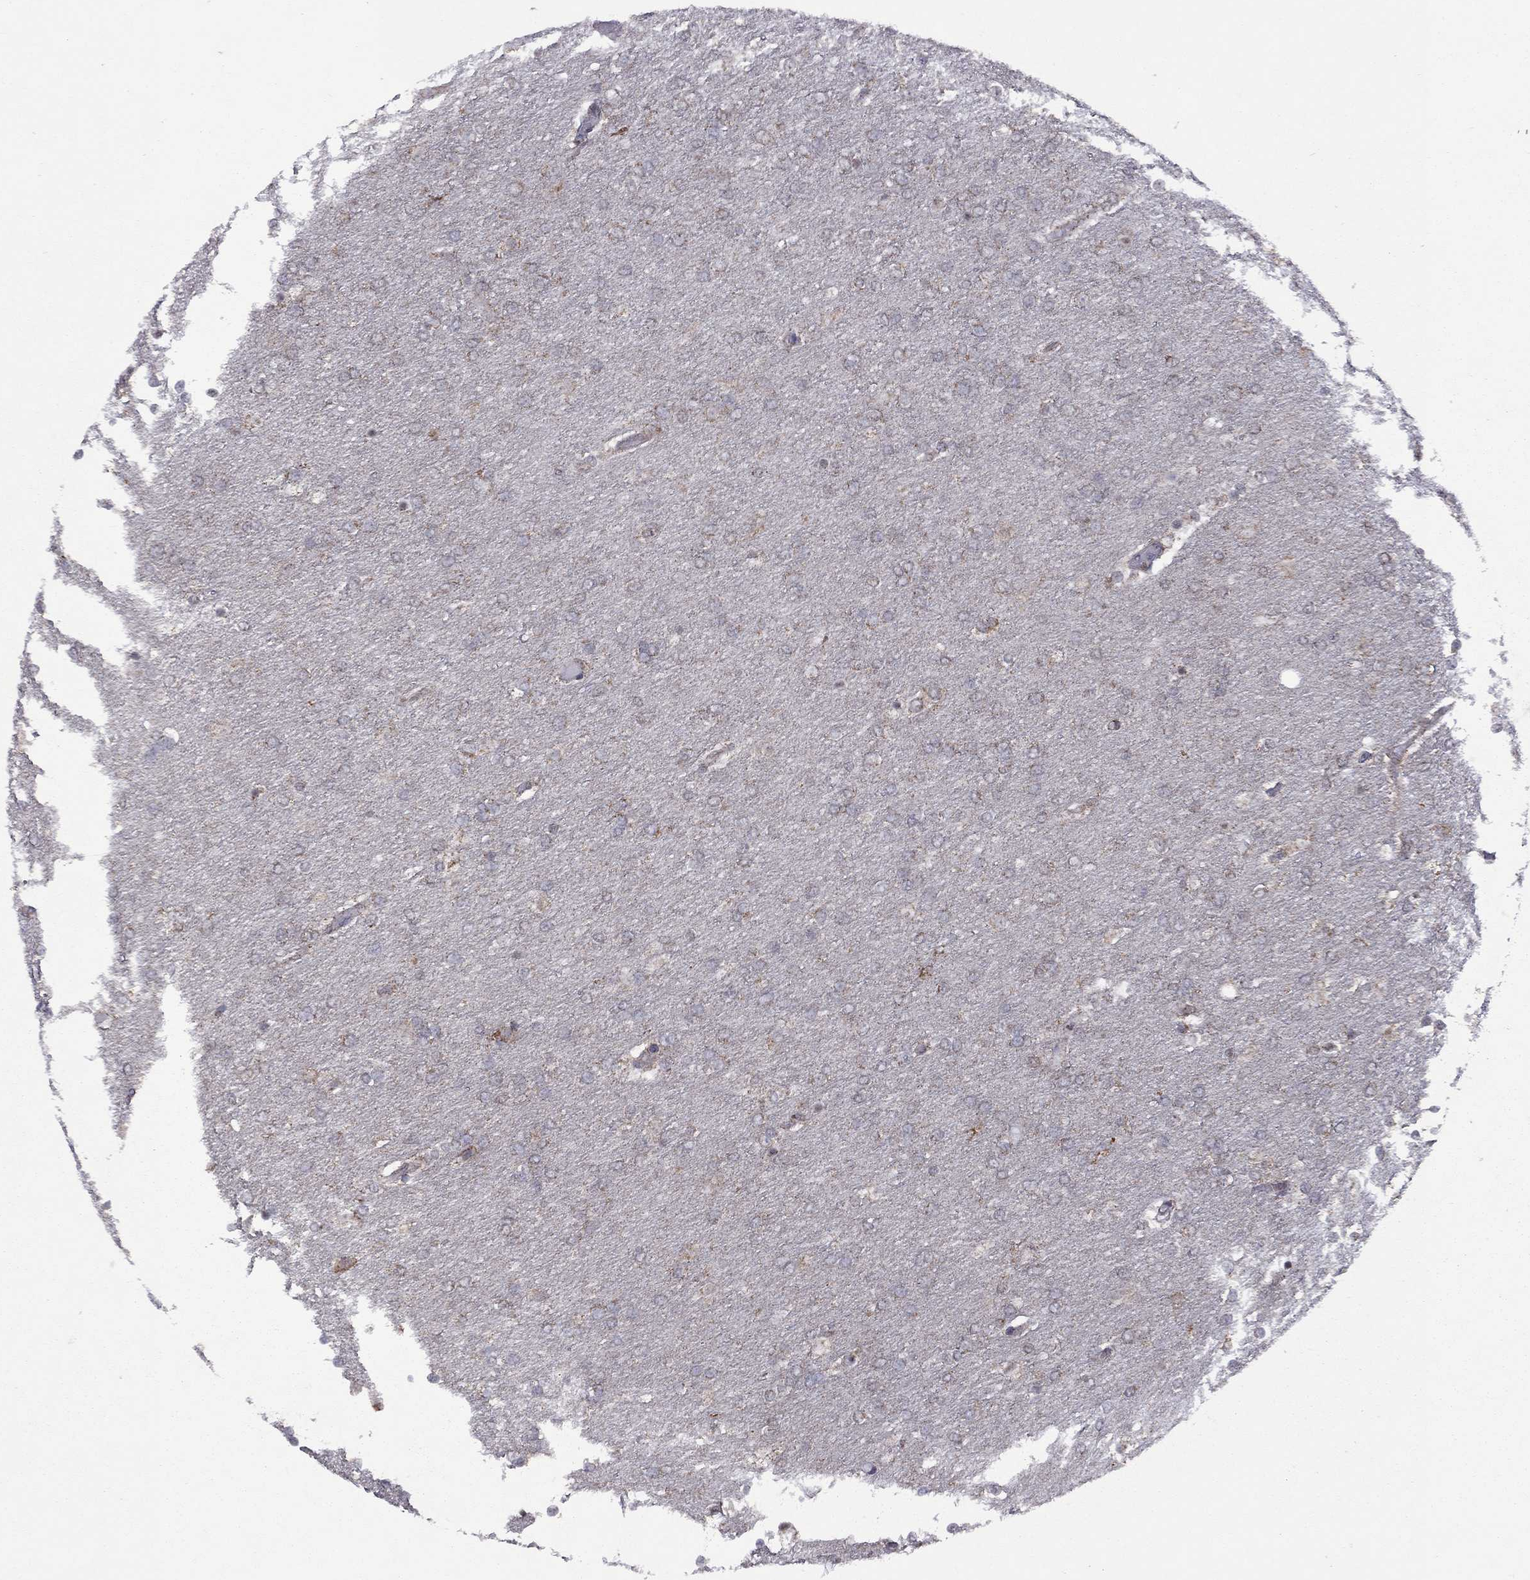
{"staining": {"intensity": "moderate", "quantity": "<25%", "location": "cytoplasmic/membranous"}, "tissue": "glioma", "cell_type": "Tumor cells", "image_type": "cancer", "snomed": [{"axis": "morphology", "description": "Glioma, malignant, High grade"}, {"axis": "topography", "description": "Brain"}], "caption": "Protein staining reveals moderate cytoplasmic/membranous staining in approximately <25% of tumor cells in malignant high-grade glioma.", "gene": "NDUFB1", "patient": {"sex": "female", "age": 61}}